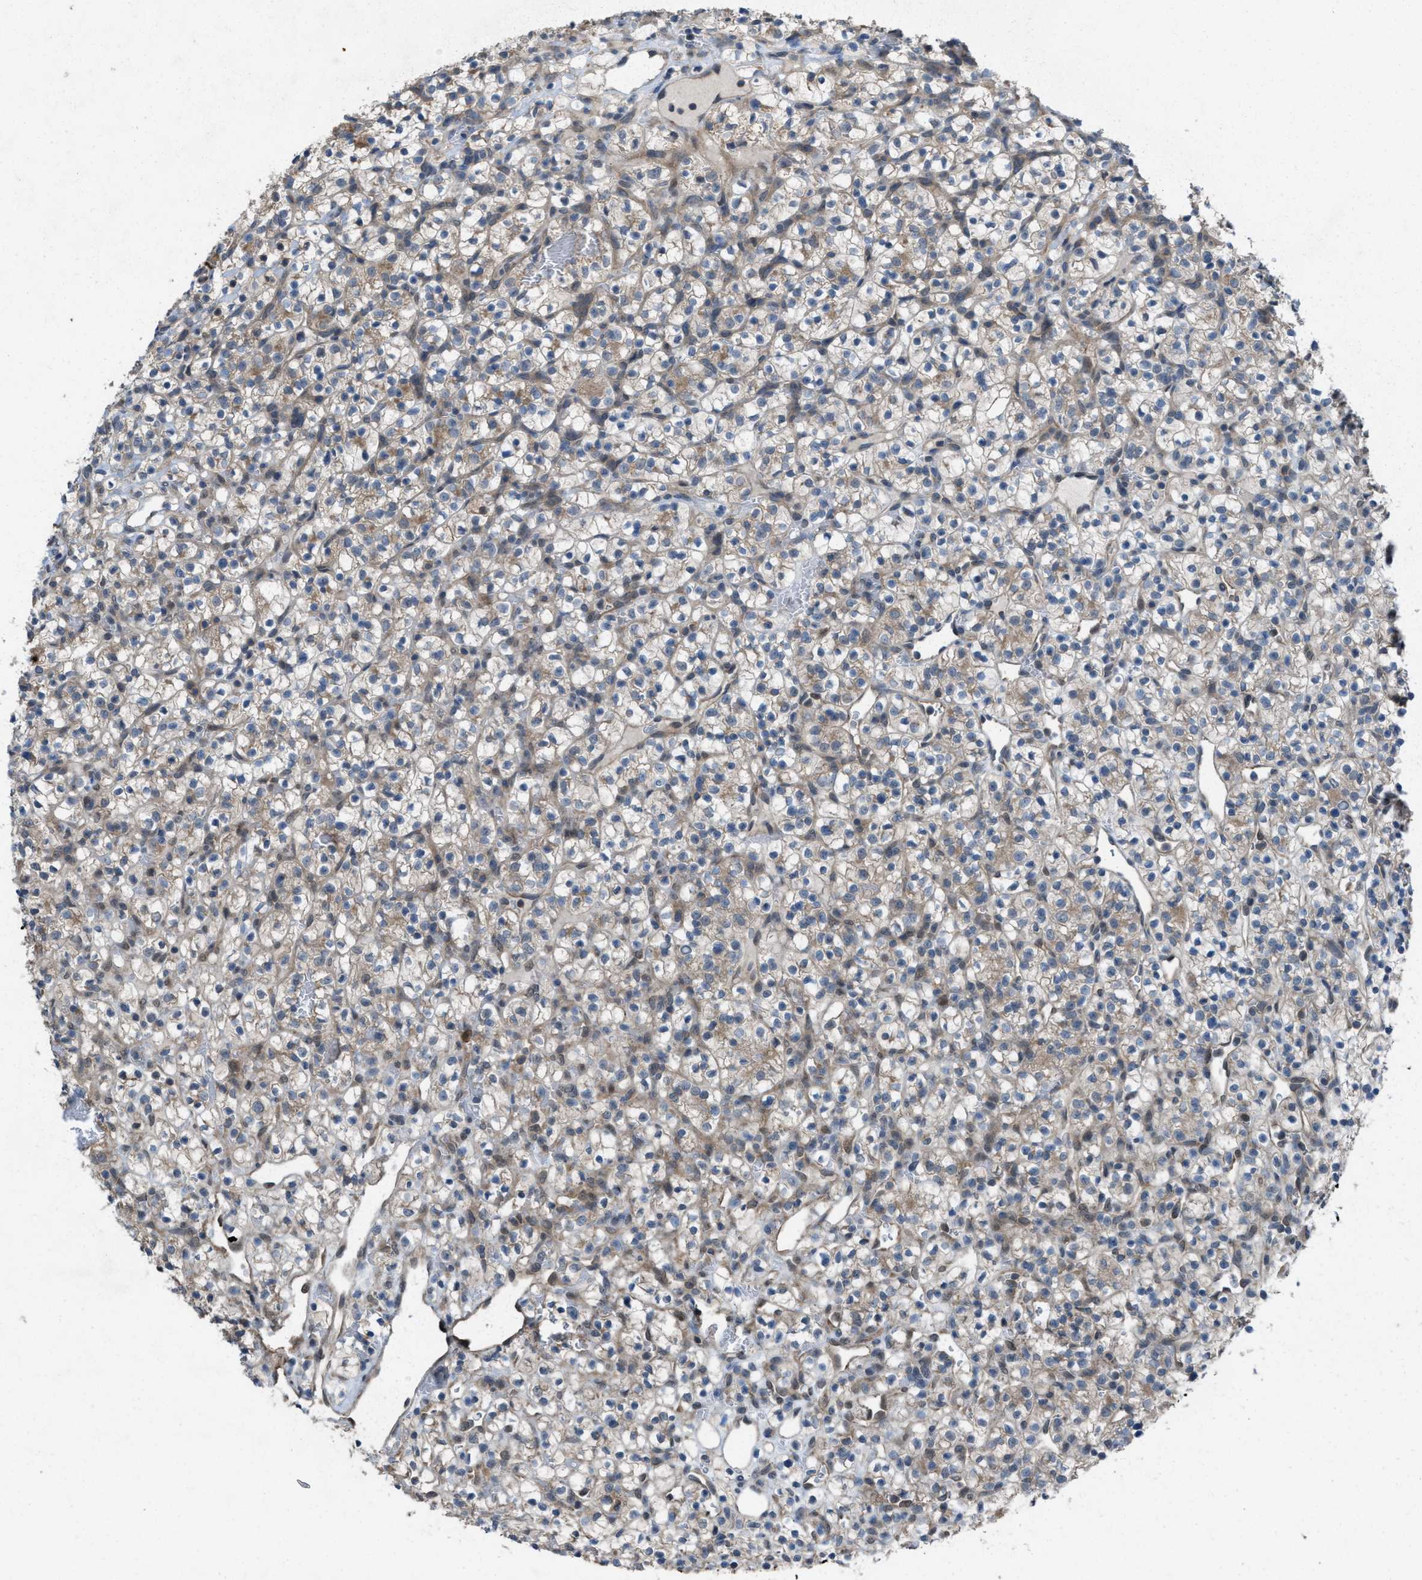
{"staining": {"intensity": "weak", "quantity": "<25%", "location": "cytoplasmic/membranous"}, "tissue": "renal cancer", "cell_type": "Tumor cells", "image_type": "cancer", "snomed": [{"axis": "morphology", "description": "Adenocarcinoma, NOS"}, {"axis": "topography", "description": "Kidney"}], "caption": "DAB immunohistochemical staining of renal cancer reveals no significant staining in tumor cells.", "gene": "PLAA", "patient": {"sex": "female", "age": 57}}